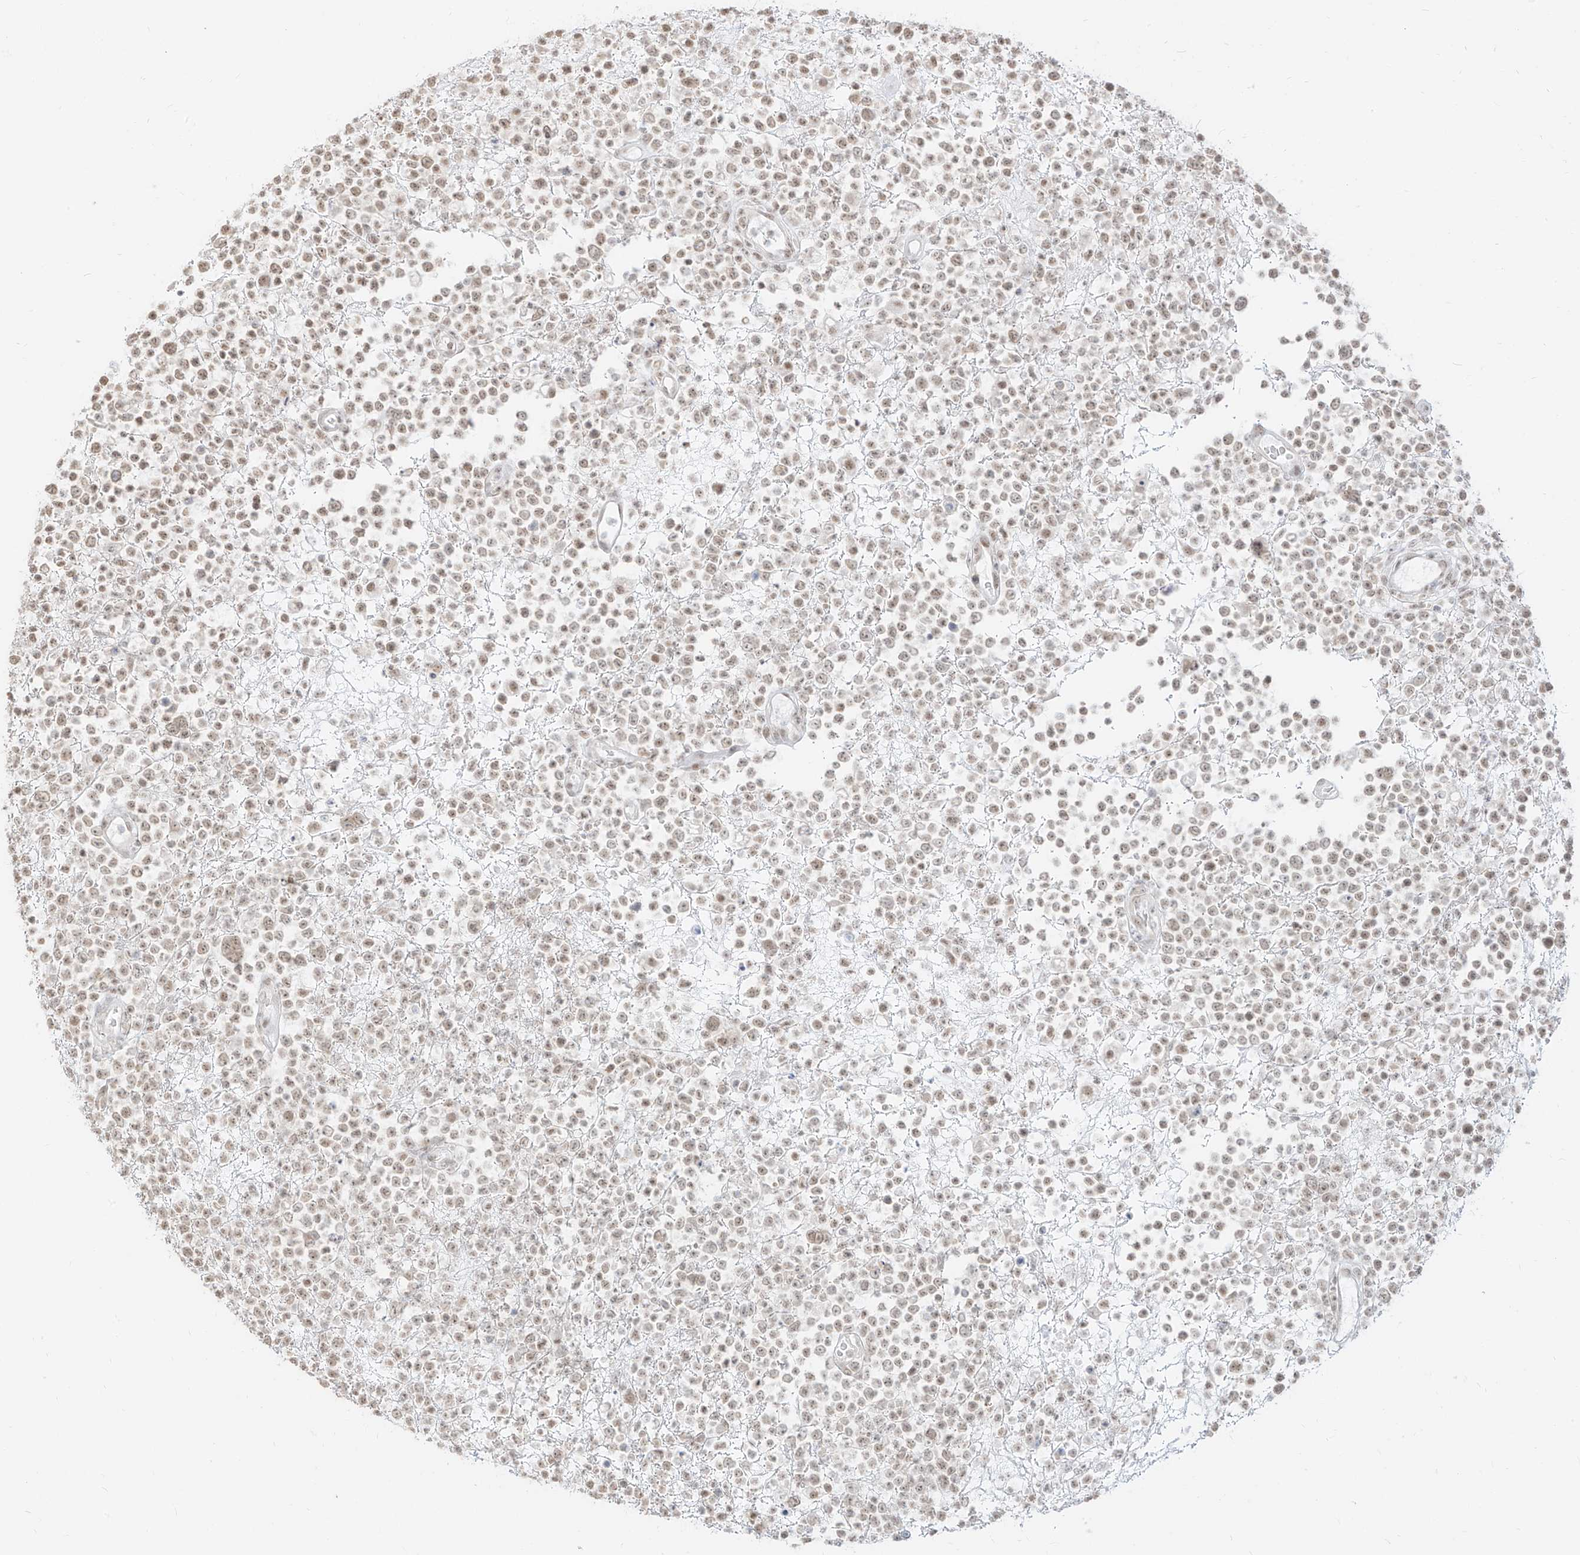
{"staining": {"intensity": "moderate", "quantity": ">75%", "location": "nuclear"}, "tissue": "lymphoma", "cell_type": "Tumor cells", "image_type": "cancer", "snomed": [{"axis": "morphology", "description": "Malignant lymphoma, non-Hodgkin's type, High grade"}, {"axis": "topography", "description": "Colon"}], "caption": "Human malignant lymphoma, non-Hodgkin's type (high-grade) stained with a brown dye shows moderate nuclear positive staining in about >75% of tumor cells.", "gene": "SUPT5H", "patient": {"sex": "female", "age": 53}}